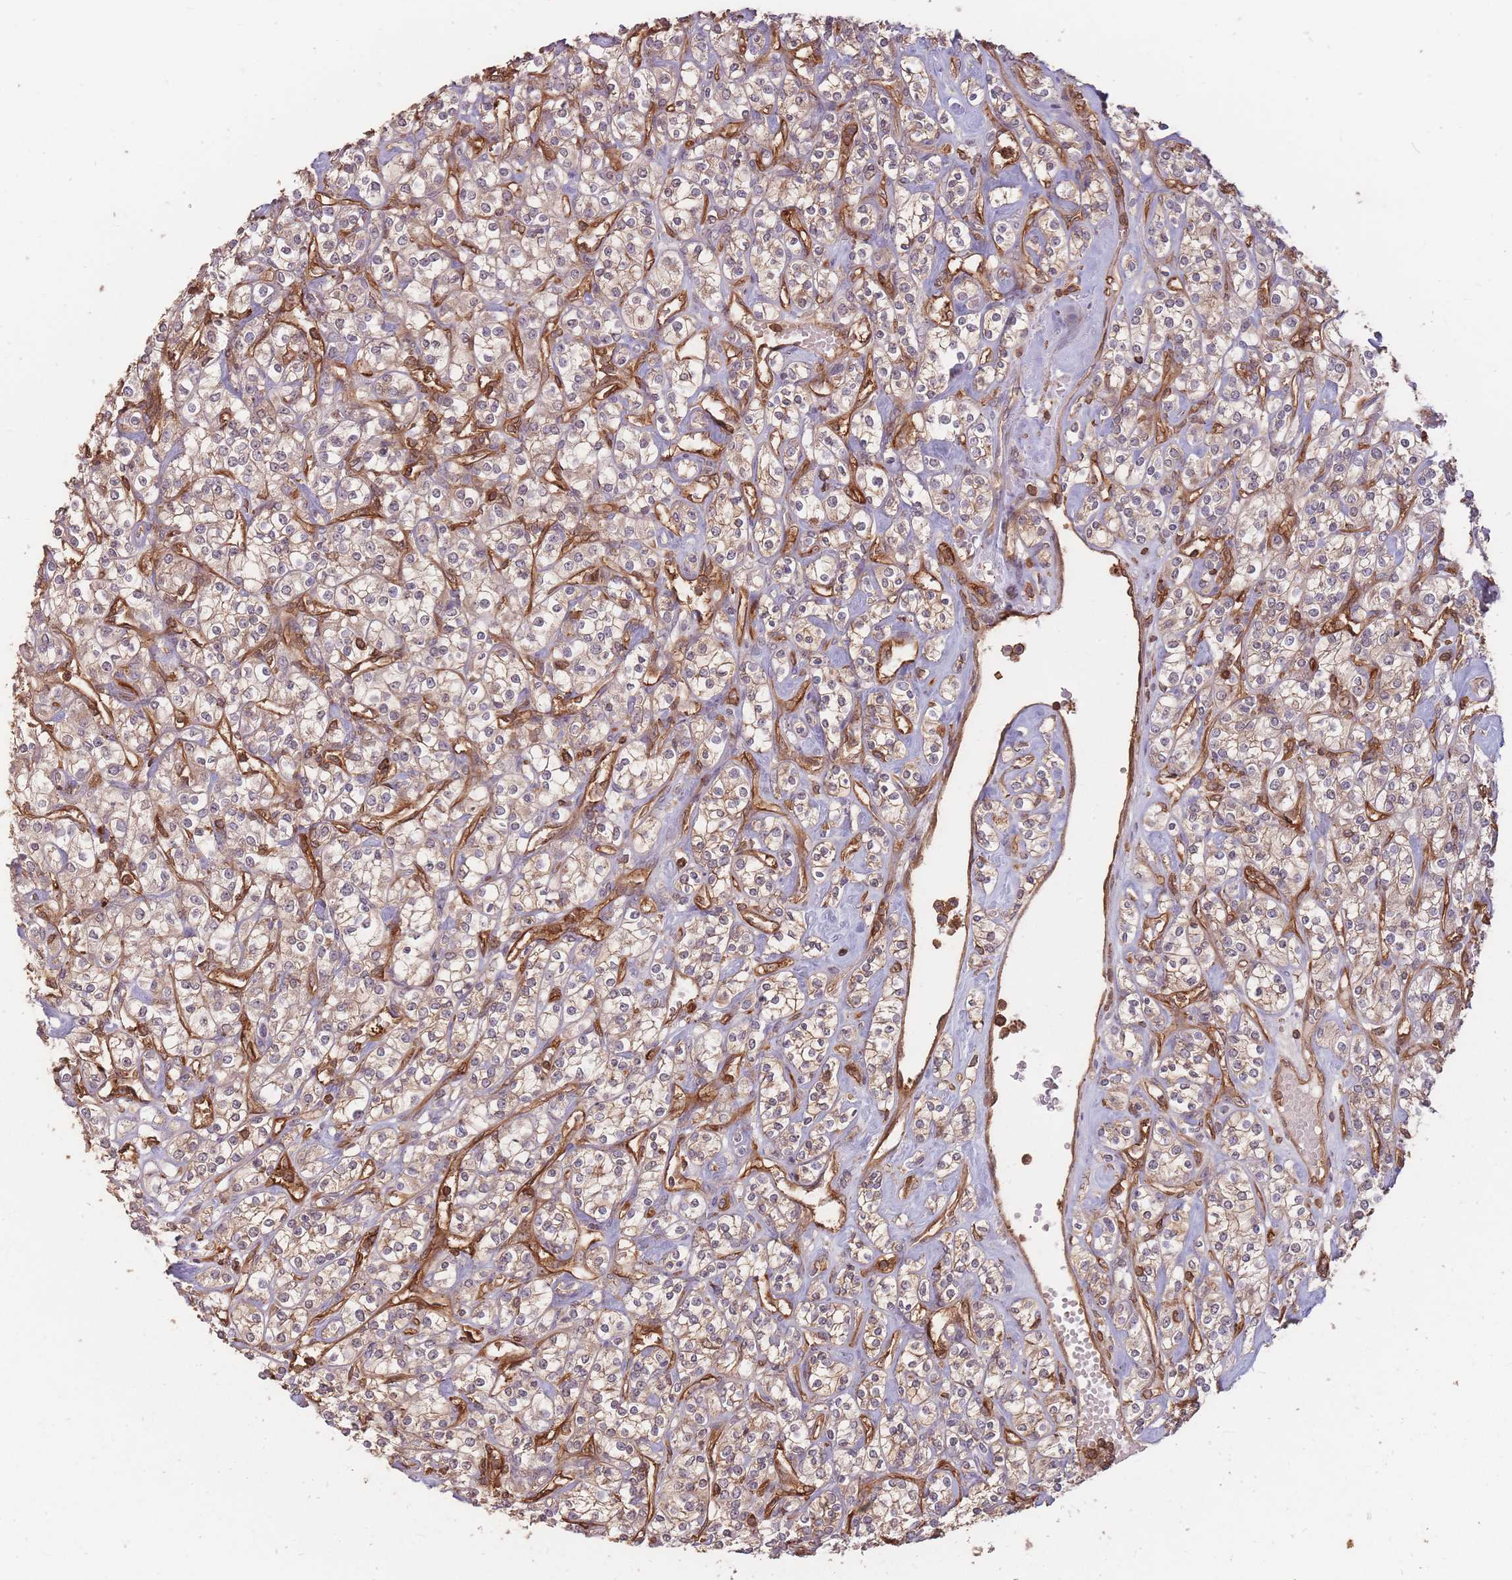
{"staining": {"intensity": "weak", "quantity": ">75%", "location": "cytoplasmic/membranous"}, "tissue": "renal cancer", "cell_type": "Tumor cells", "image_type": "cancer", "snomed": [{"axis": "morphology", "description": "Adenocarcinoma, NOS"}, {"axis": "topography", "description": "Kidney"}], "caption": "This histopathology image demonstrates immunohistochemistry (IHC) staining of renal cancer, with low weak cytoplasmic/membranous staining in approximately >75% of tumor cells.", "gene": "PLS3", "patient": {"sex": "male", "age": 77}}